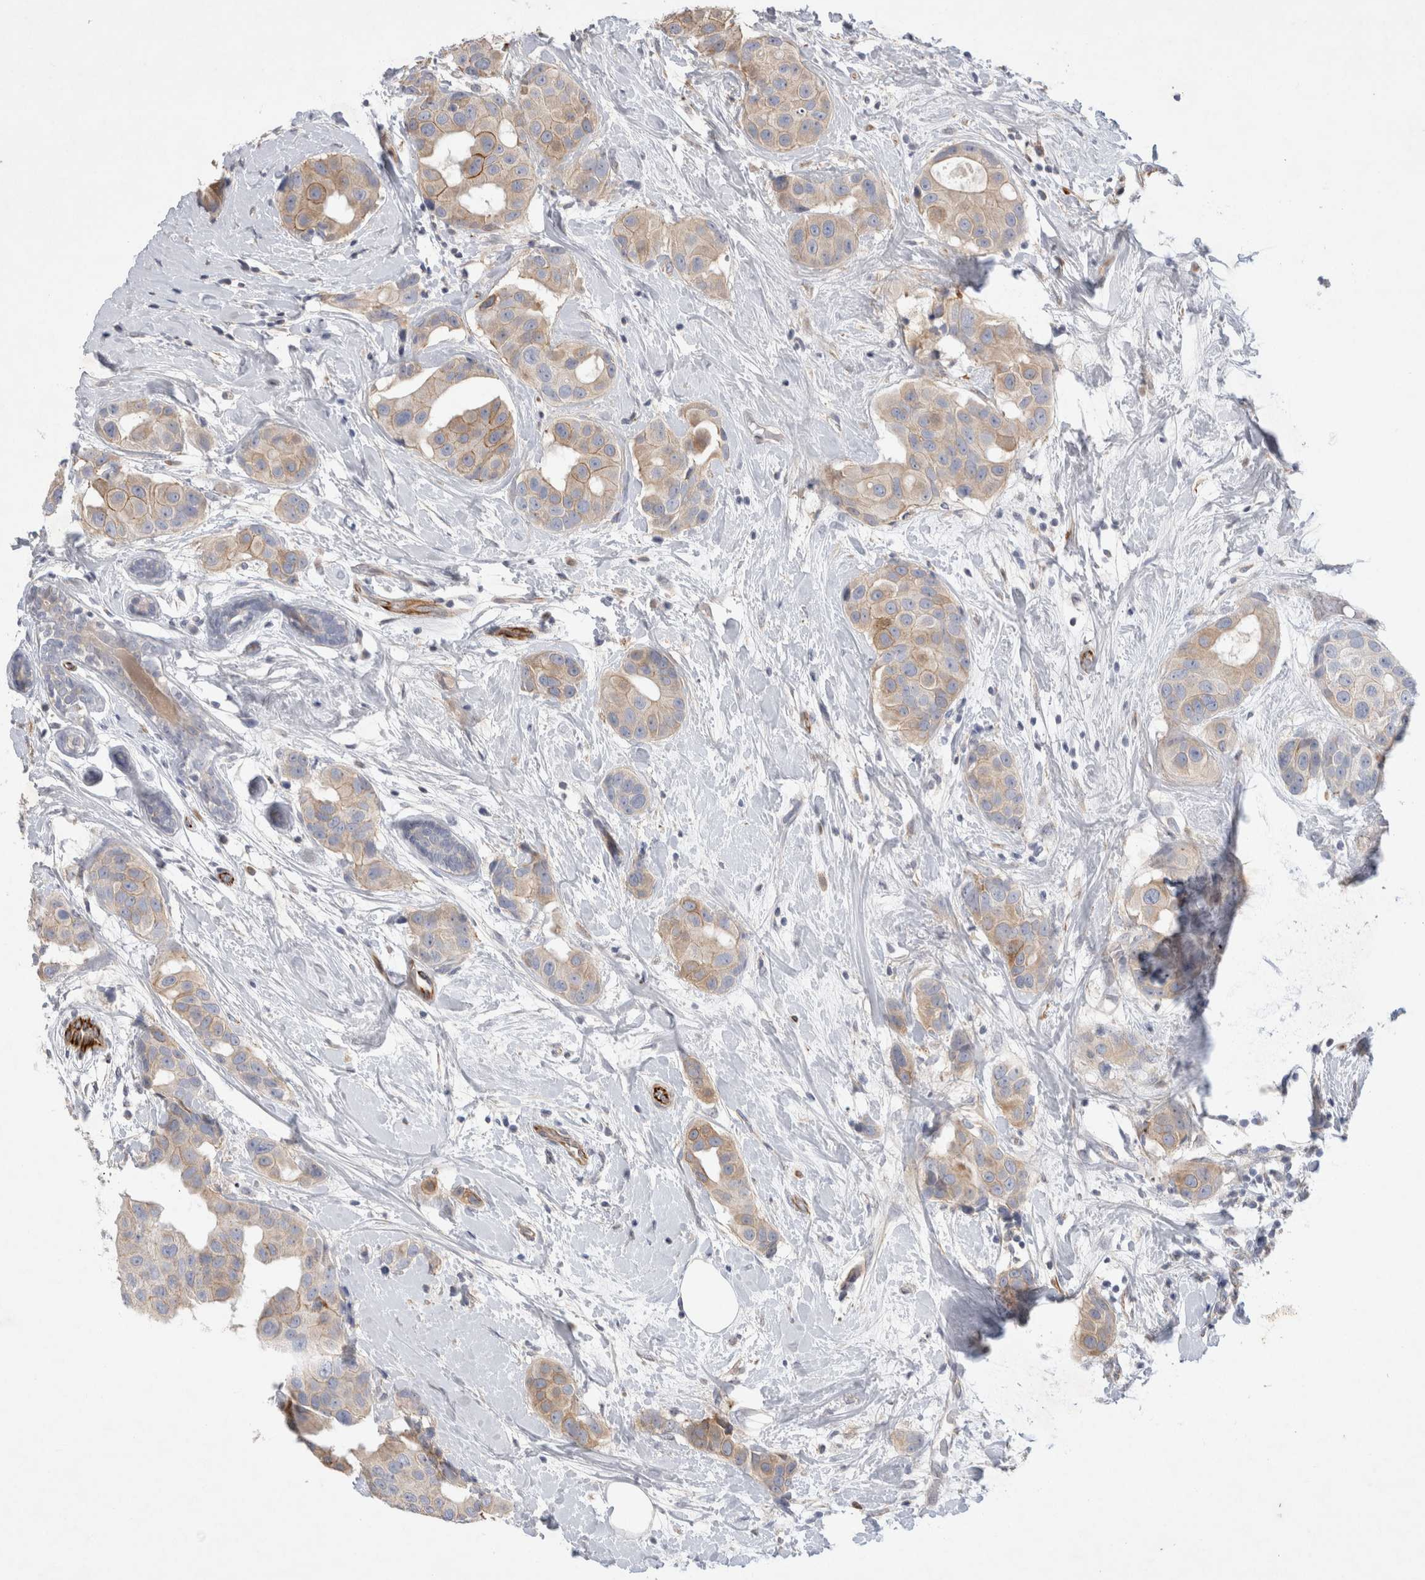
{"staining": {"intensity": "moderate", "quantity": "<25%", "location": "cytoplasmic/membranous"}, "tissue": "breast cancer", "cell_type": "Tumor cells", "image_type": "cancer", "snomed": [{"axis": "morphology", "description": "Normal tissue, NOS"}, {"axis": "morphology", "description": "Duct carcinoma"}, {"axis": "topography", "description": "Breast"}], "caption": "Protein staining by IHC reveals moderate cytoplasmic/membranous staining in approximately <25% of tumor cells in breast cancer (intraductal carcinoma).", "gene": "NMU", "patient": {"sex": "female", "age": 39}}